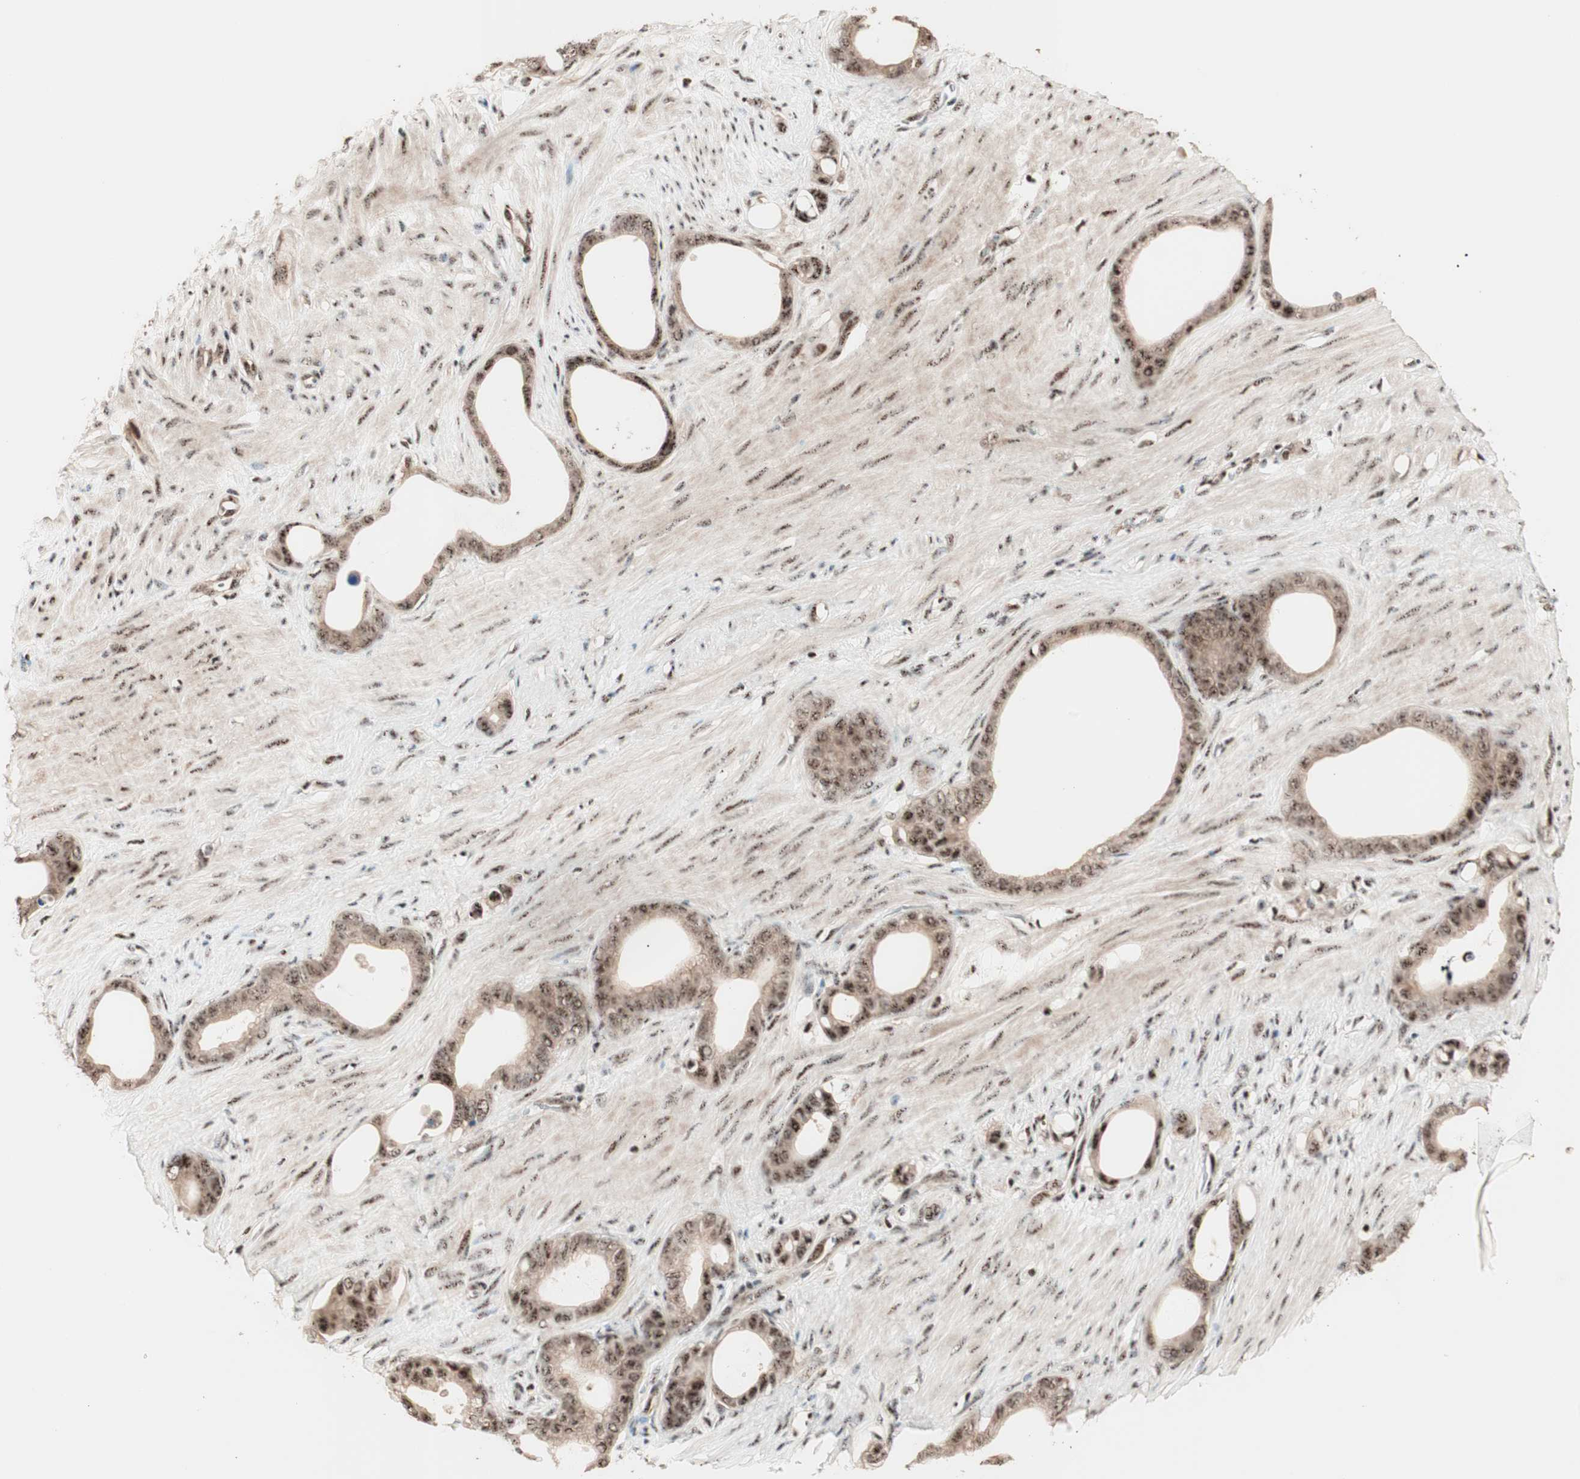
{"staining": {"intensity": "moderate", "quantity": ">75%", "location": "cytoplasmic/membranous,nuclear"}, "tissue": "stomach cancer", "cell_type": "Tumor cells", "image_type": "cancer", "snomed": [{"axis": "morphology", "description": "Adenocarcinoma, NOS"}, {"axis": "topography", "description": "Stomach"}], "caption": "Immunohistochemistry (IHC) photomicrograph of human stomach adenocarcinoma stained for a protein (brown), which displays medium levels of moderate cytoplasmic/membranous and nuclear expression in approximately >75% of tumor cells.", "gene": "NR5A2", "patient": {"sex": "female", "age": 75}}